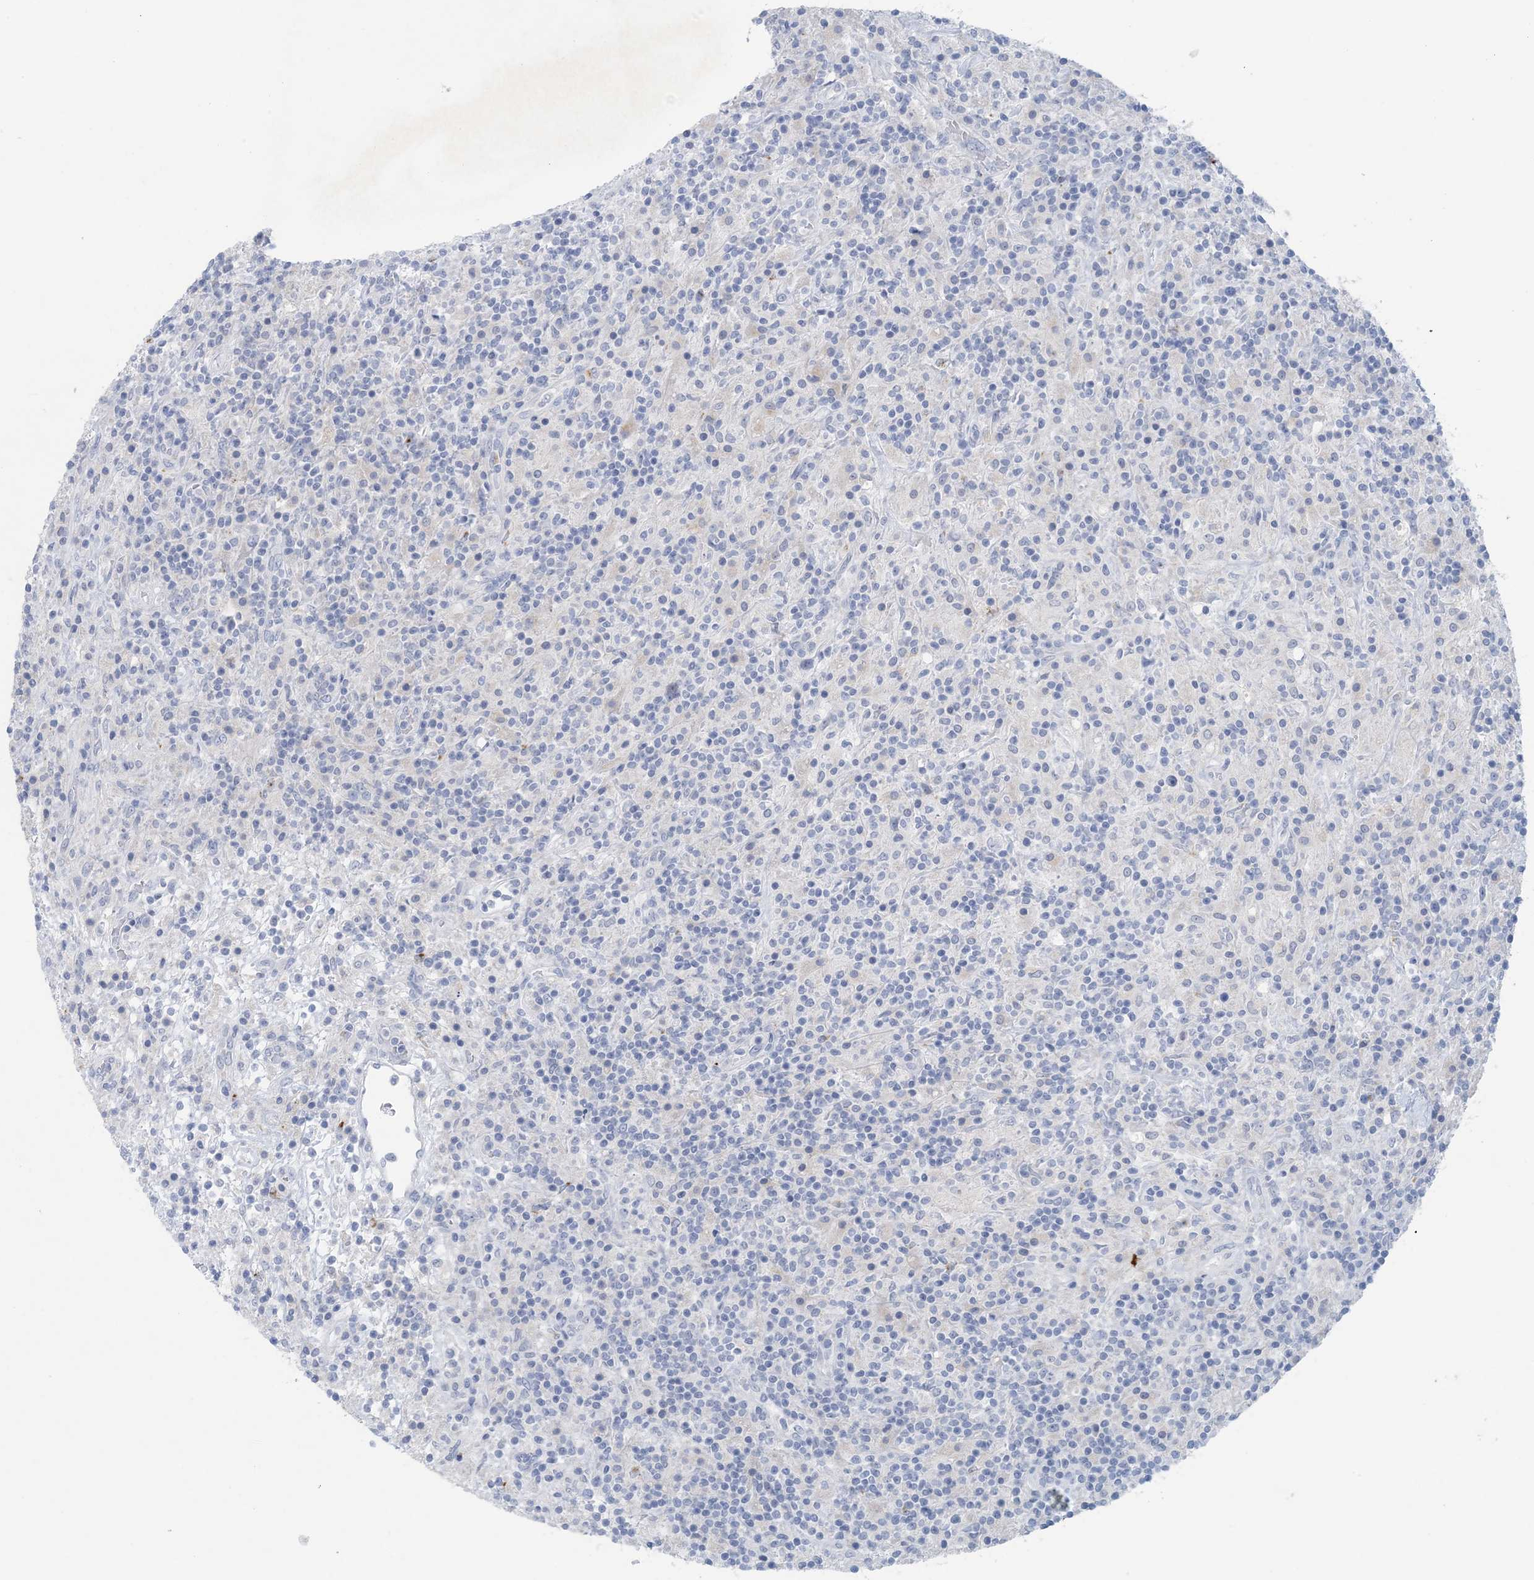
{"staining": {"intensity": "negative", "quantity": "none", "location": "none"}, "tissue": "lymphoma", "cell_type": "Tumor cells", "image_type": "cancer", "snomed": [{"axis": "morphology", "description": "Hodgkin's disease, NOS"}, {"axis": "topography", "description": "Lymph node"}], "caption": "Tumor cells show no significant protein staining in Hodgkin's disease.", "gene": "GABRG1", "patient": {"sex": "male", "age": 70}}